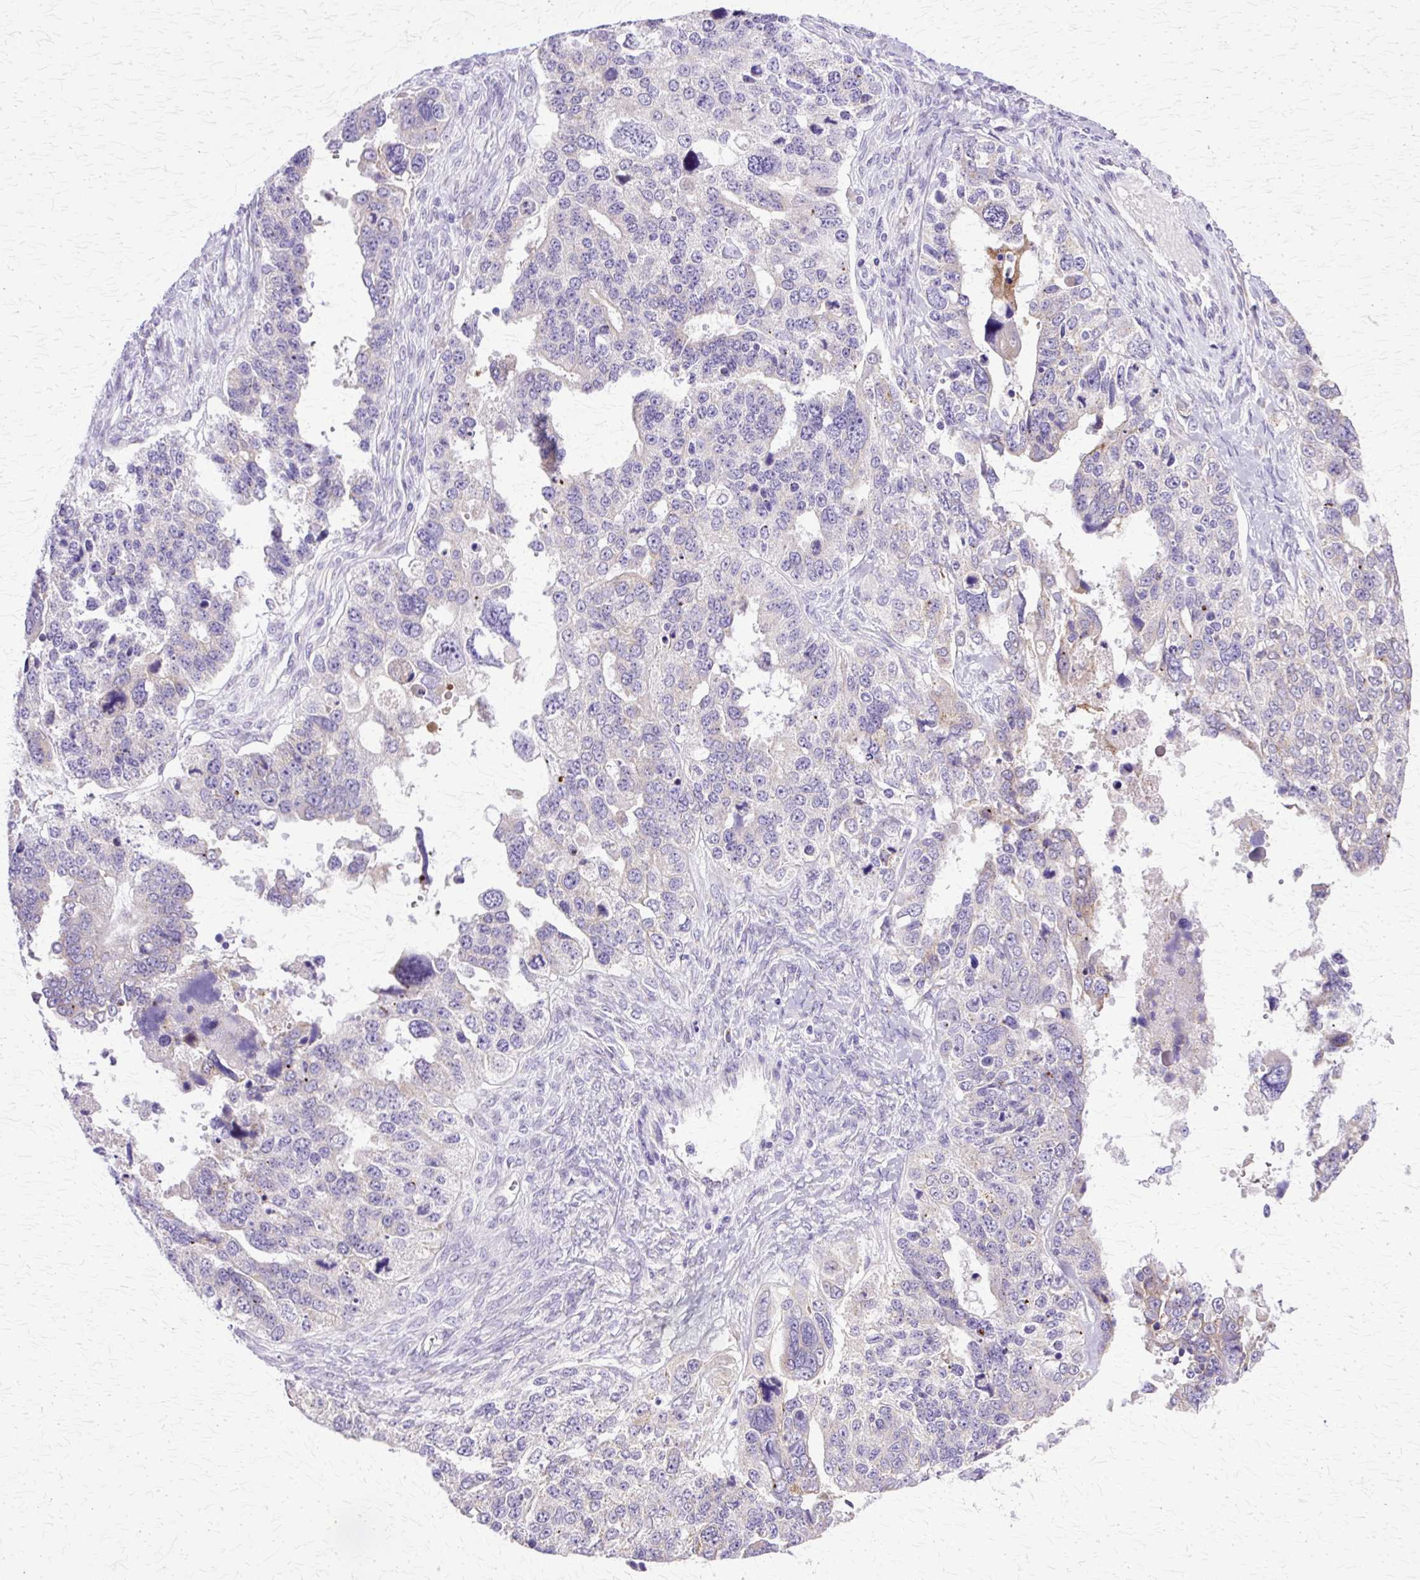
{"staining": {"intensity": "moderate", "quantity": "<25%", "location": "cytoplasmic/membranous"}, "tissue": "ovarian cancer", "cell_type": "Tumor cells", "image_type": "cancer", "snomed": [{"axis": "morphology", "description": "Cystadenocarcinoma, serous, NOS"}, {"axis": "topography", "description": "Ovary"}], "caption": "The immunohistochemical stain highlights moderate cytoplasmic/membranous positivity in tumor cells of ovarian serous cystadenocarcinoma tissue. (Stains: DAB (3,3'-diaminobenzidine) in brown, nuclei in blue, Microscopy: brightfield microscopy at high magnification).", "gene": "TBC1D3G", "patient": {"sex": "female", "age": 76}}